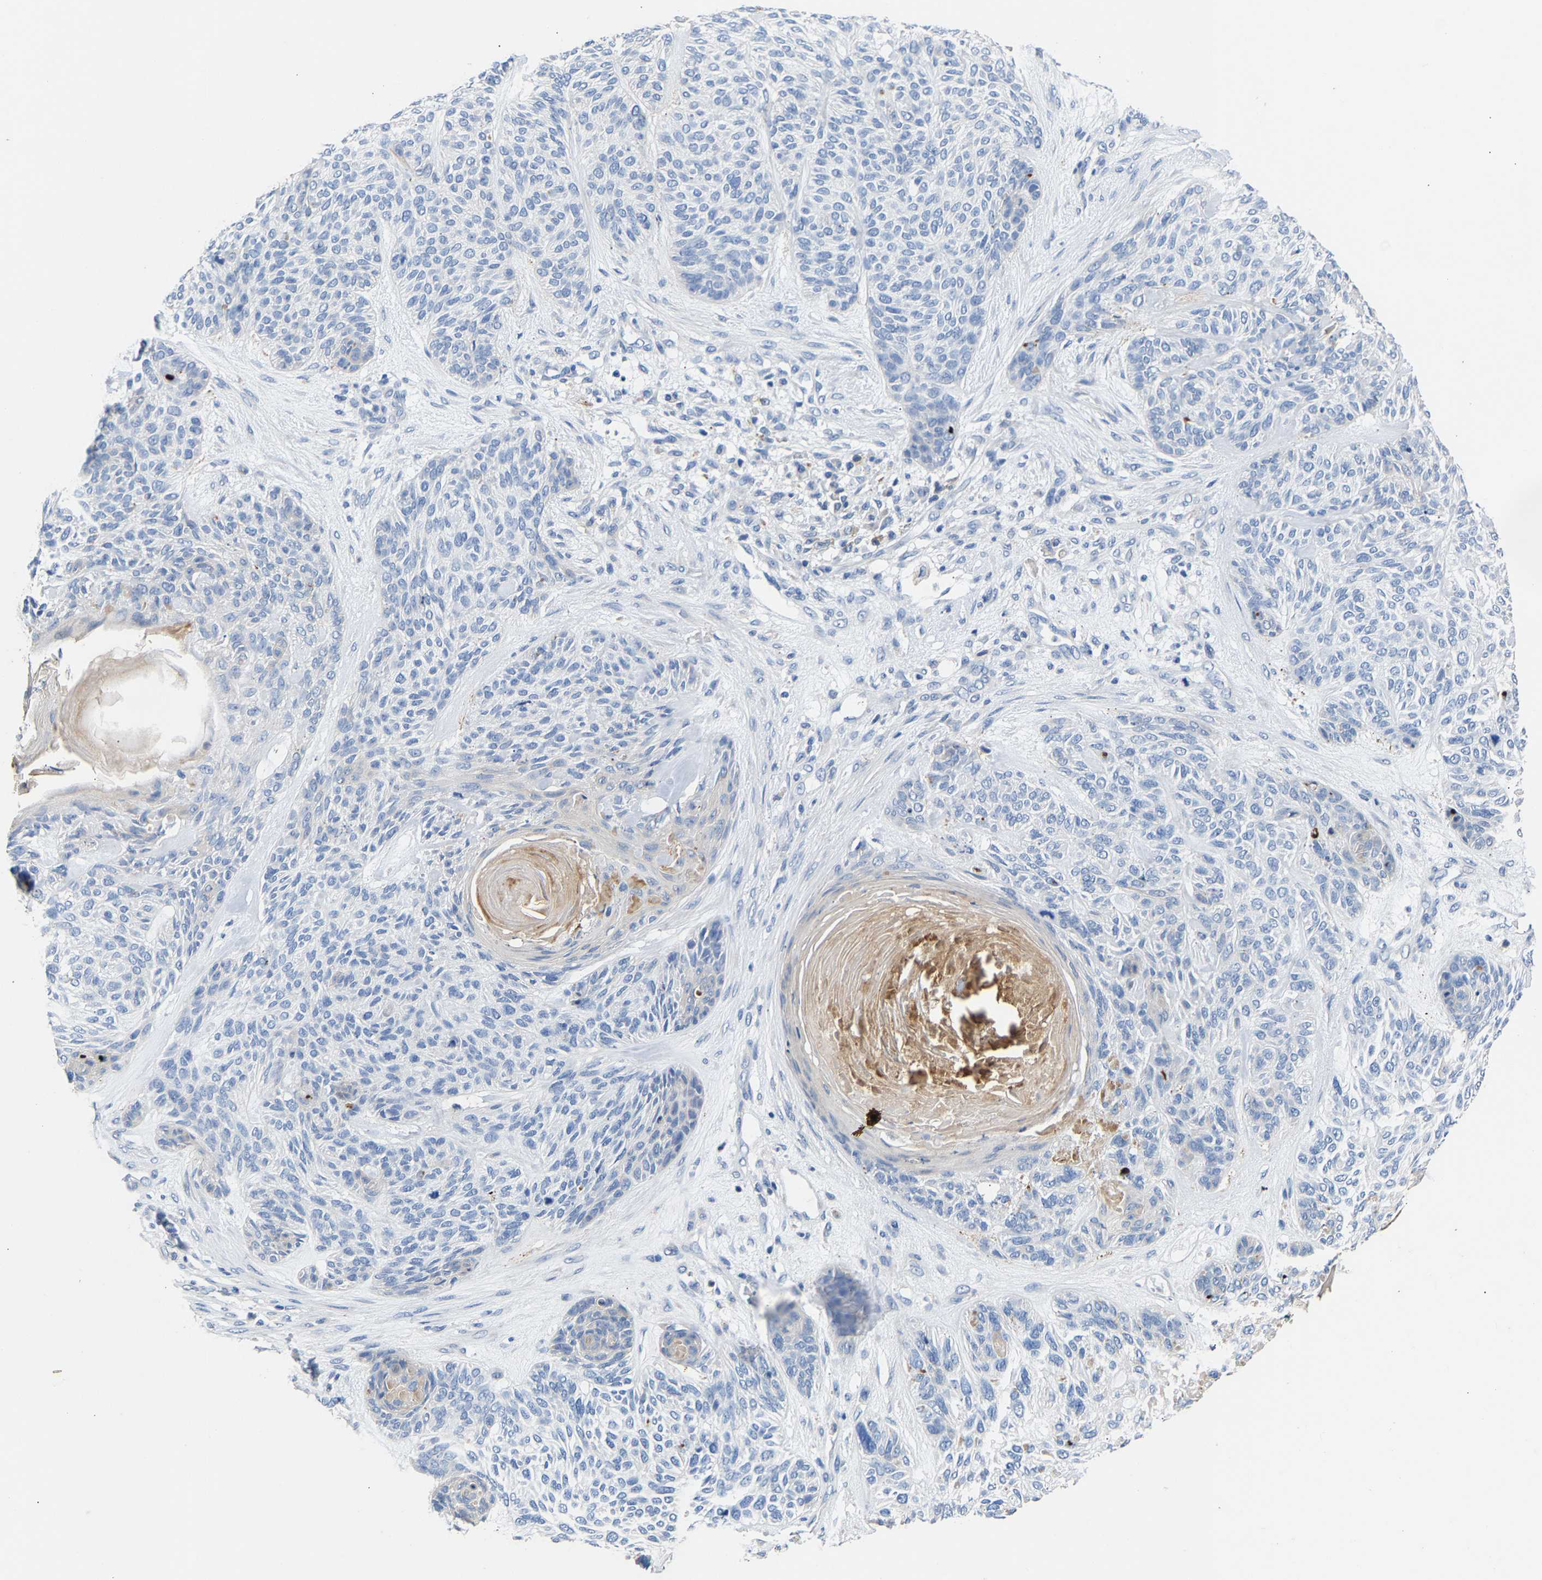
{"staining": {"intensity": "negative", "quantity": "none", "location": "none"}, "tissue": "skin cancer", "cell_type": "Tumor cells", "image_type": "cancer", "snomed": [{"axis": "morphology", "description": "Basal cell carcinoma"}, {"axis": "topography", "description": "Skin"}], "caption": "This is a histopathology image of IHC staining of skin cancer, which shows no staining in tumor cells. Nuclei are stained in blue.", "gene": "CCDC171", "patient": {"sex": "male", "age": 55}}